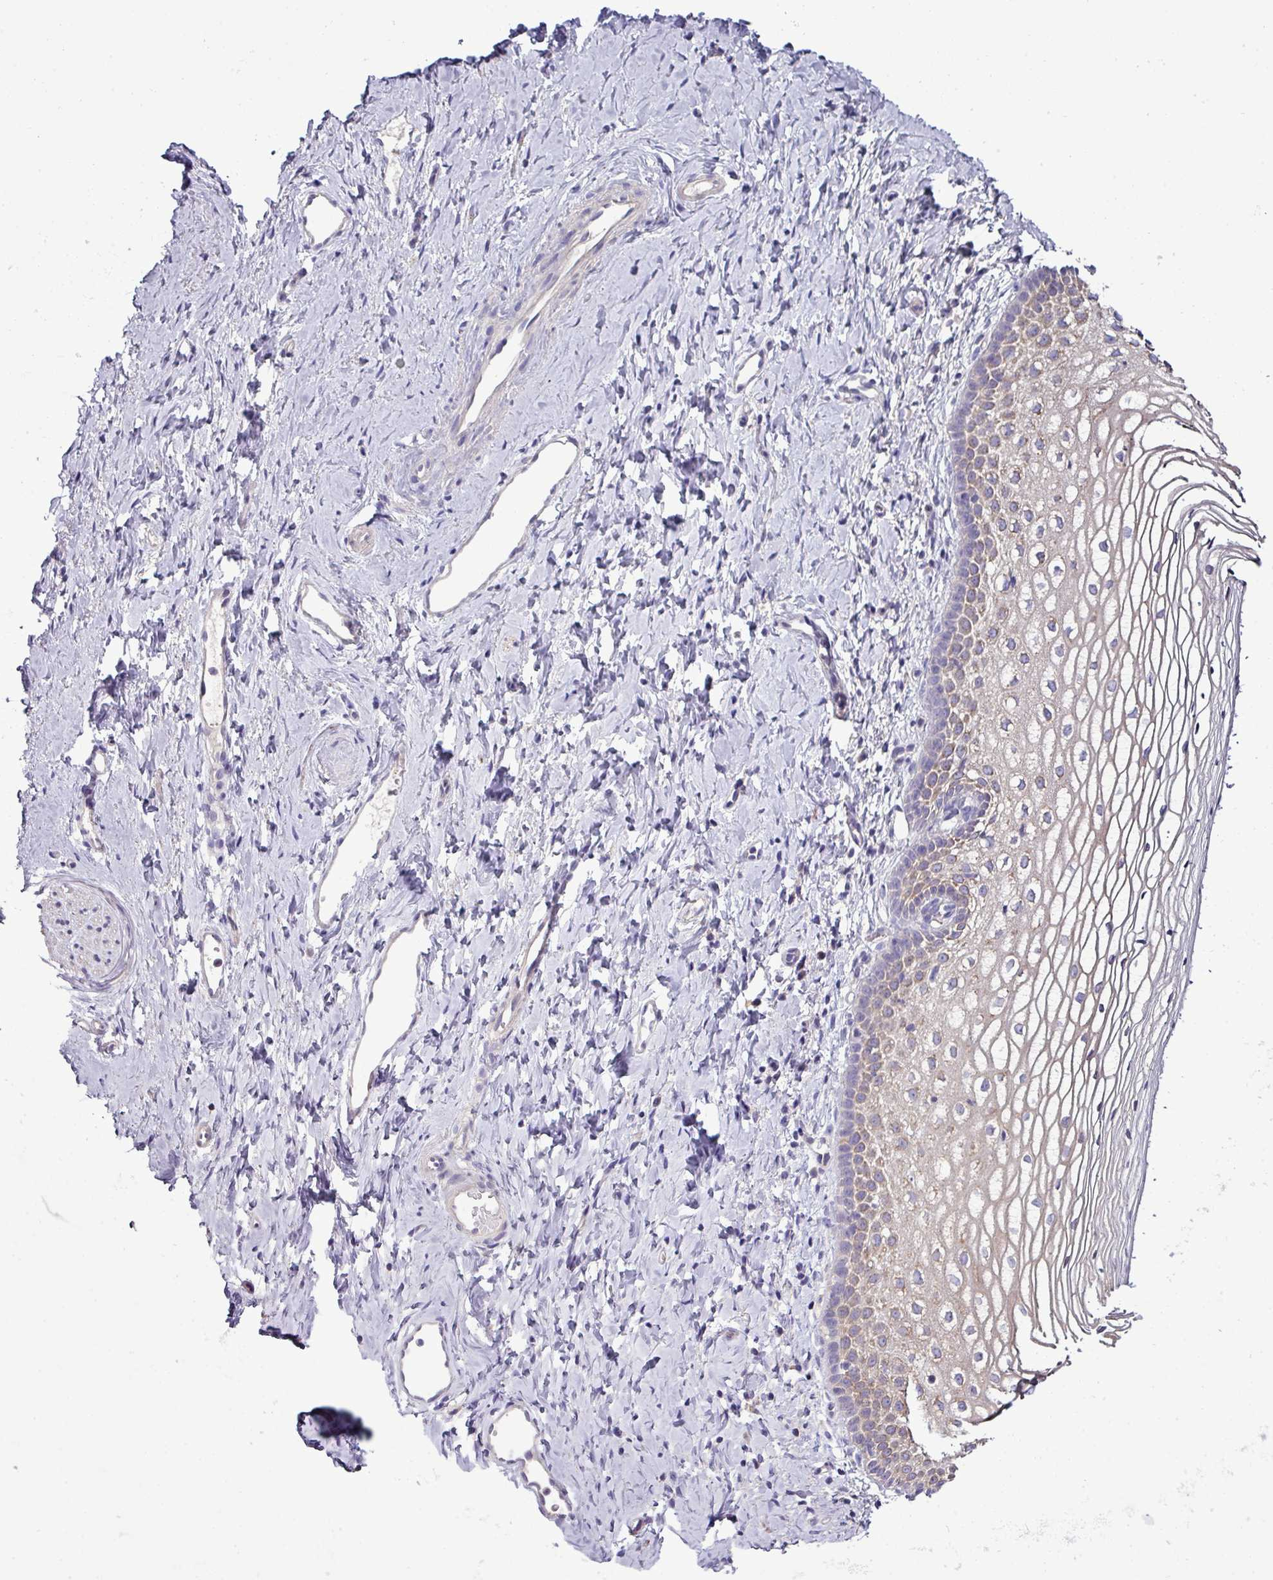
{"staining": {"intensity": "weak", "quantity": "<25%", "location": "cytoplasmic/membranous"}, "tissue": "vagina", "cell_type": "Squamous epithelial cells", "image_type": "normal", "snomed": [{"axis": "morphology", "description": "Normal tissue, NOS"}, {"axis": "topography", "description": "Vagina"}], "caption": "DAB immunohistochemical staining of benign vagina reveals no significant positivity in squamous epithelial cells.", "gene": "AGAP4", "patient": {"sex": "female", "age": 56}}